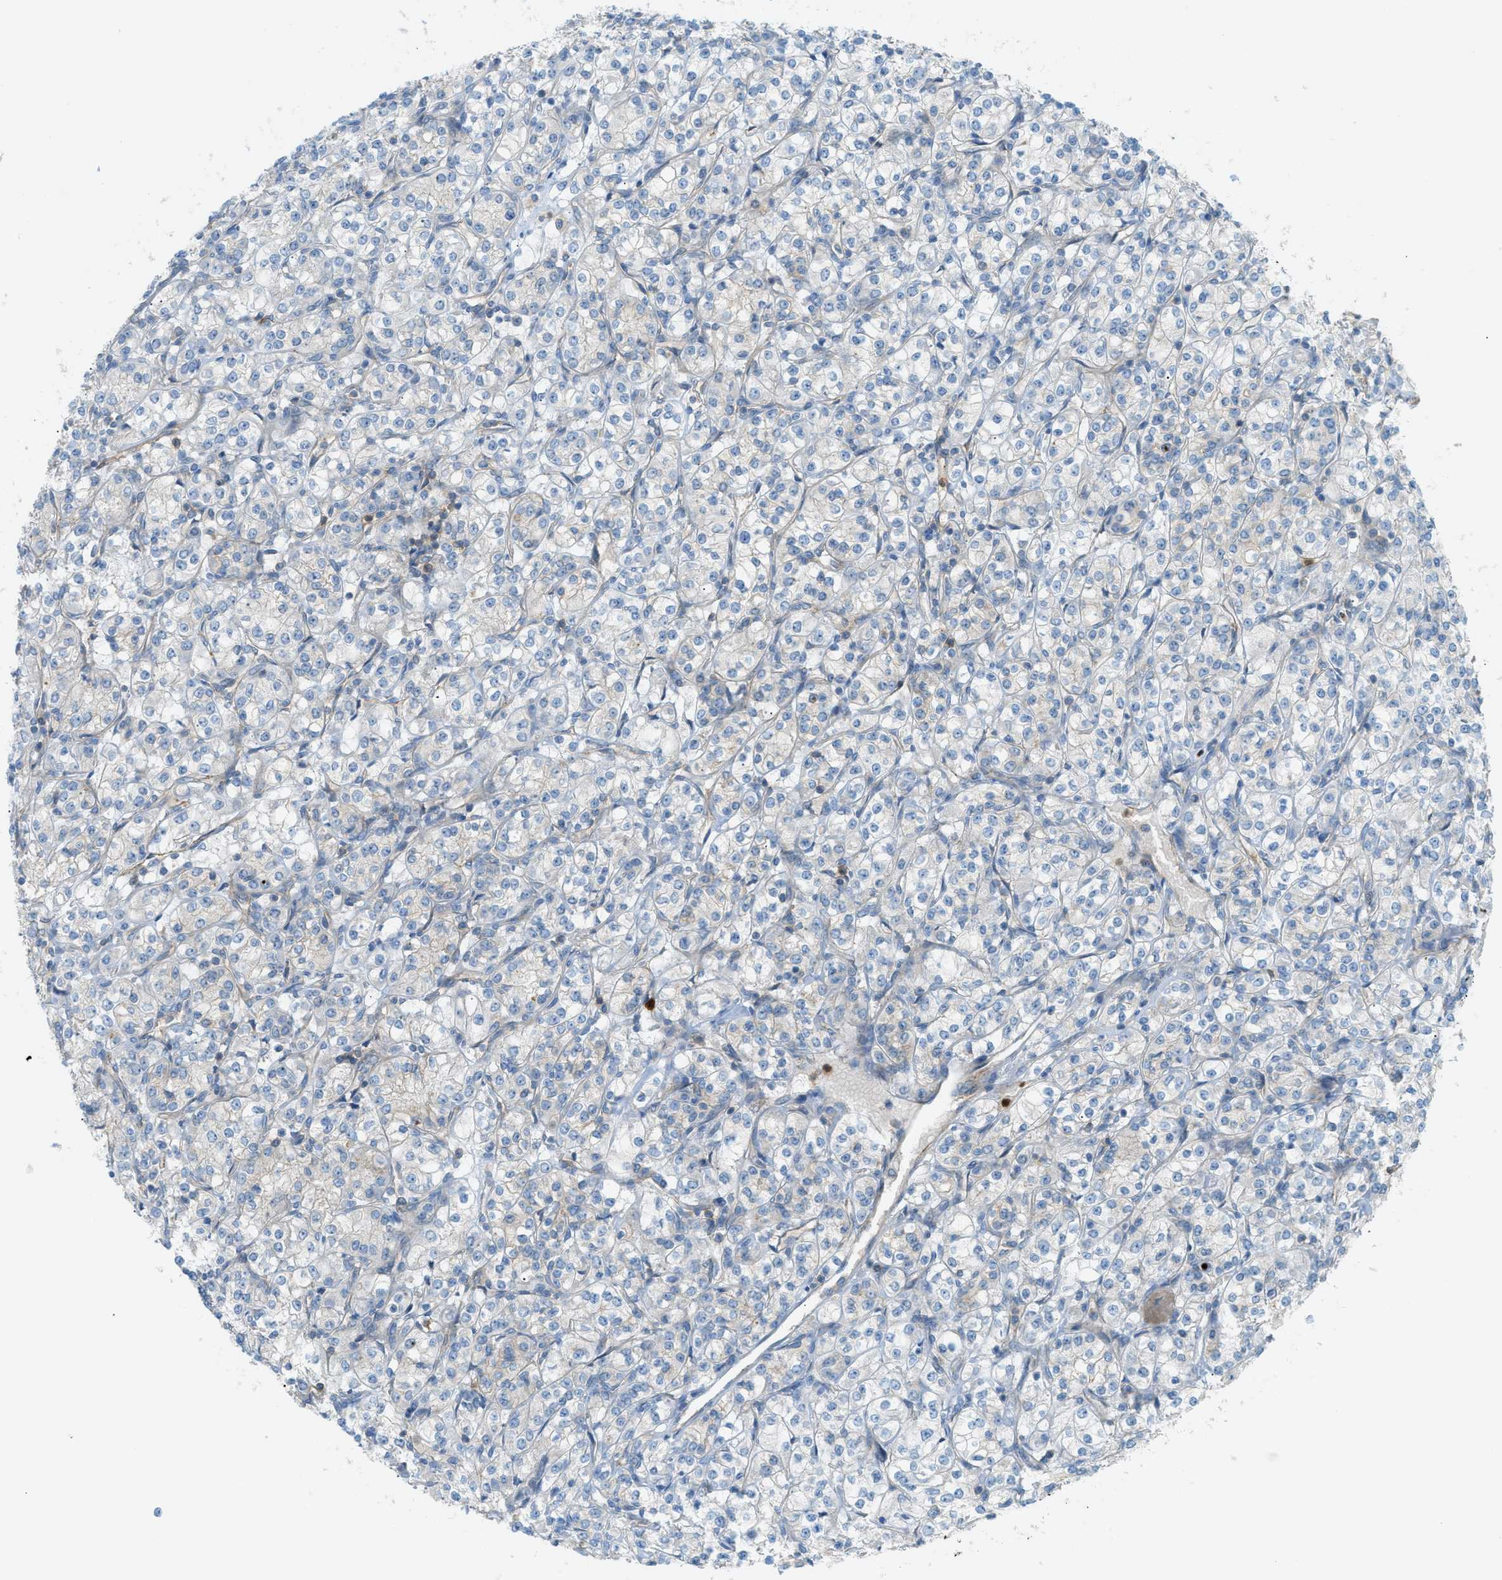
{"staining": {"intensity": "negative", "quantity": "none", "location": "none"}, "tissue": "renal cancer", "cell_type": "Tumor cells", "image_type": "cancer", "snomed": [{"axis": "morphology", "description": "Adenocarcinoma, NOS"}, {"axis": "topography", "description": "Kidney"}], "caption": "This micrograph is of adenocarcinoma (renal) stained with immunohistochemistry (IHC) to label a protein in brown with the nuclei are counter-stained blue. There is no expression in tumor cells.", "gene": "GRK6", "patient": {"sex": "male", "age": 77}}